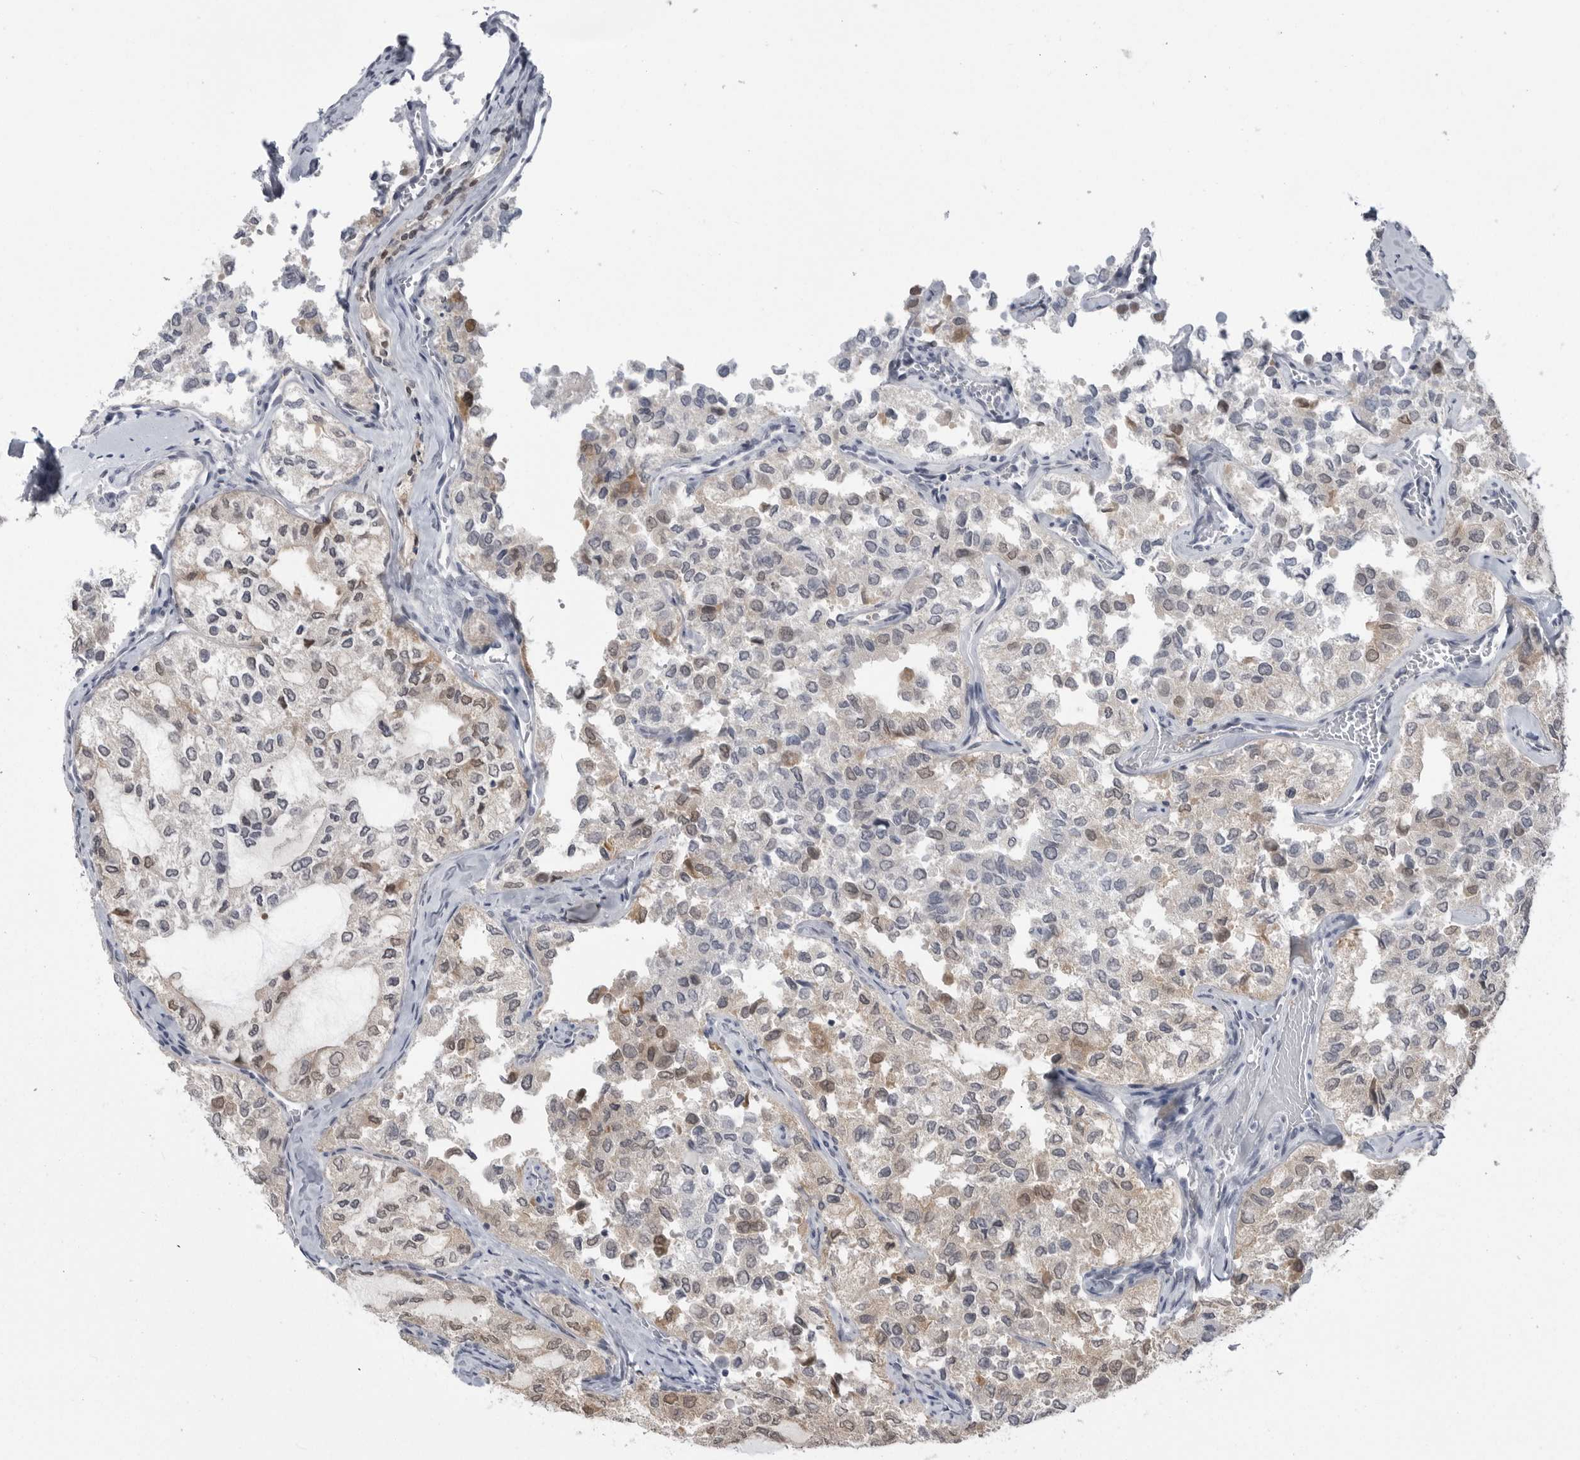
{"staining": {"intensity": "weak", "quantity": "25%-75%", "location": "cytoplasmic/membranous,nuclear"}, "tissue": "thyroid cancer", "cell_type": "Tumor cells", "image_type": "cancer", "snomed": [{"axis": "morphology", "description": "Follicular adenoma carcinoma, NOS"}, {"axis": "topography", "description": "Thyroid gland"}], "caption": "Tumor cells exhibit weak cytoplasmic/membranous and nuclear expression in approximately 25%-75% of cells in thyroid cancer.", "gene": "PNPO", "patient": {"sex": "male", "age": 75}}